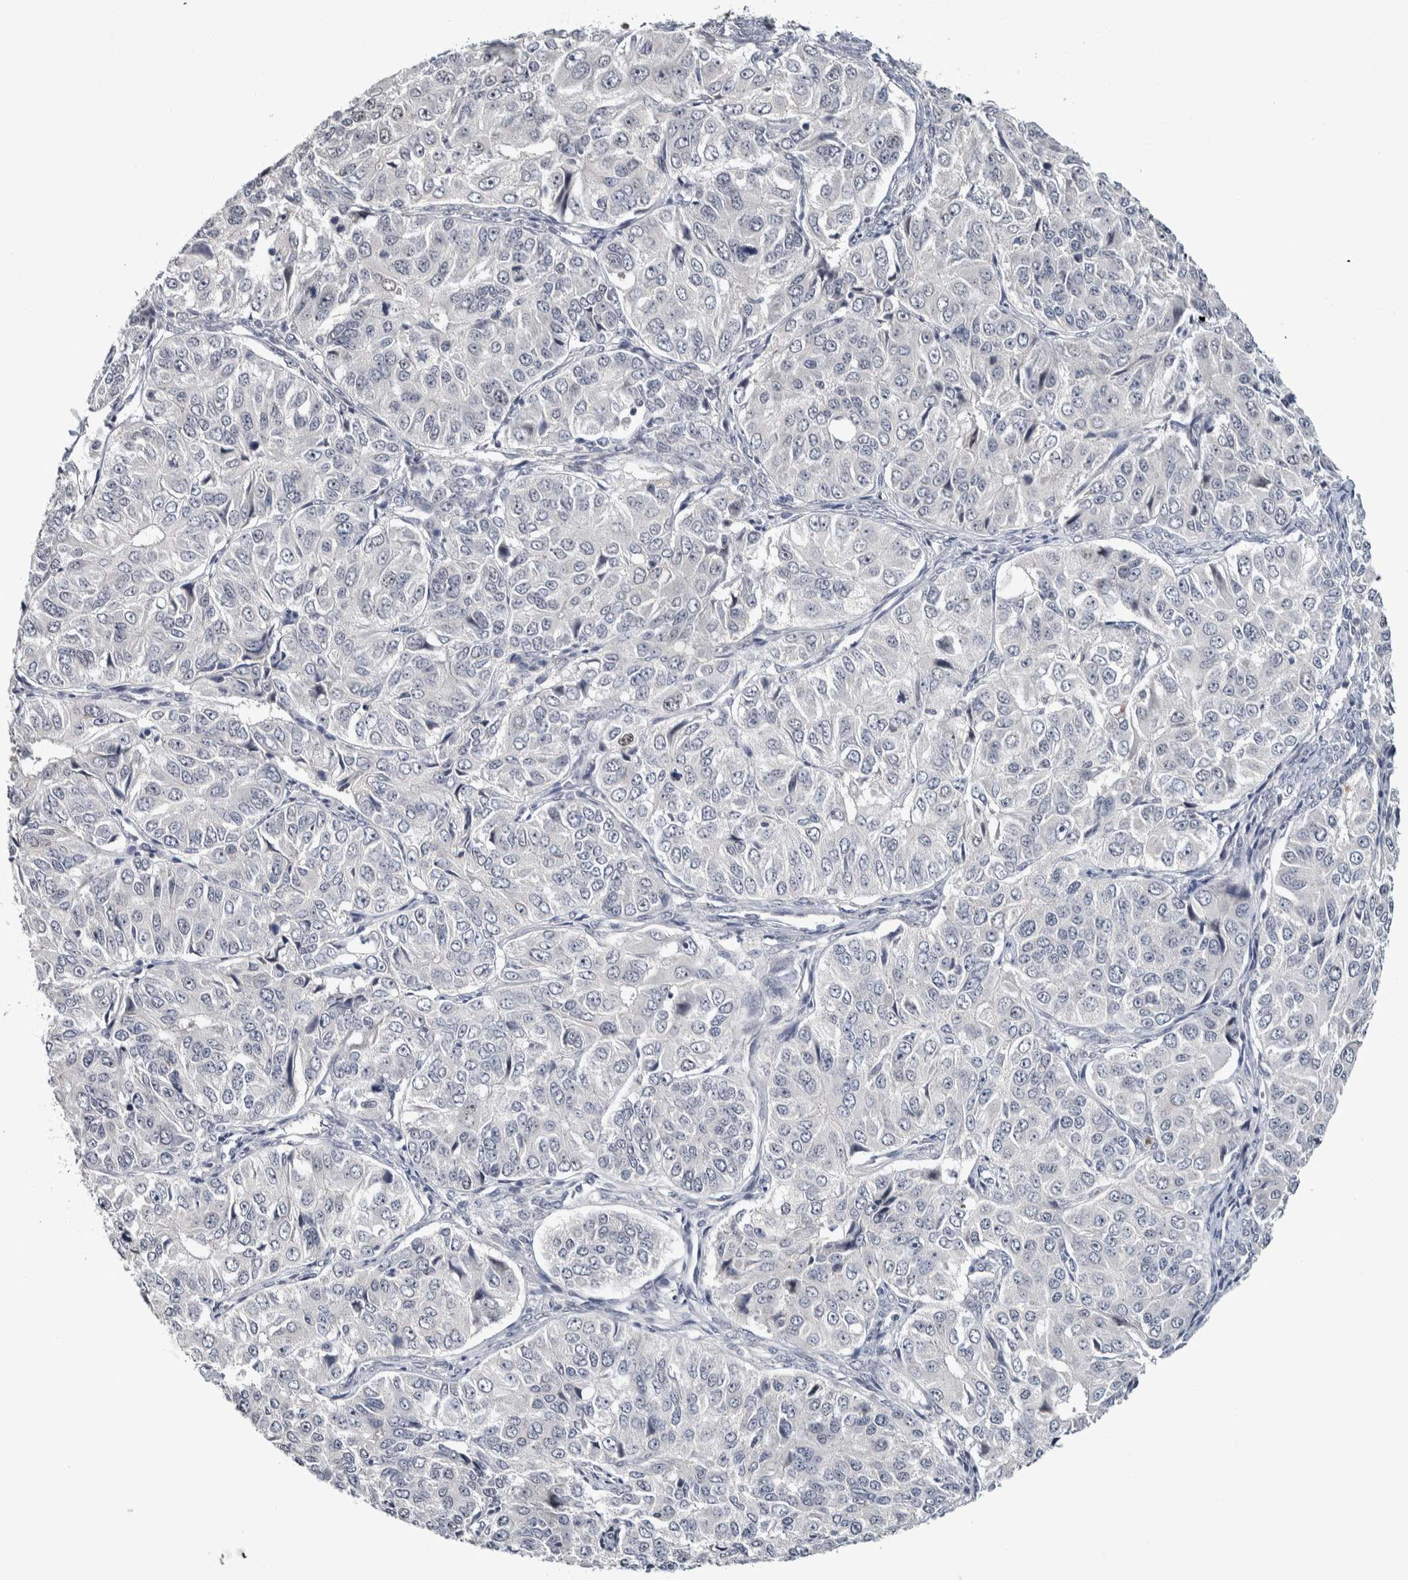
{"staining": {"intensity": "negative", "quantity": "none", "location": "none"}, "tissue": "ovarian cancer", "cell_type": "Tumor cells", "image_type": "cancer", "snomed": [{"axis": "morphology", "description": "Carcinoma, endometroid"}, {"axis": "topography", "description": "Ovary"}], "caption": "This is an immunohistochemistry (IHC) photomicrograph of human ovarian endometroid carcinoma. There is no expression in tumor cells.", "gene": "ASPN", "patient": {"sex": "female", "age": 51}}